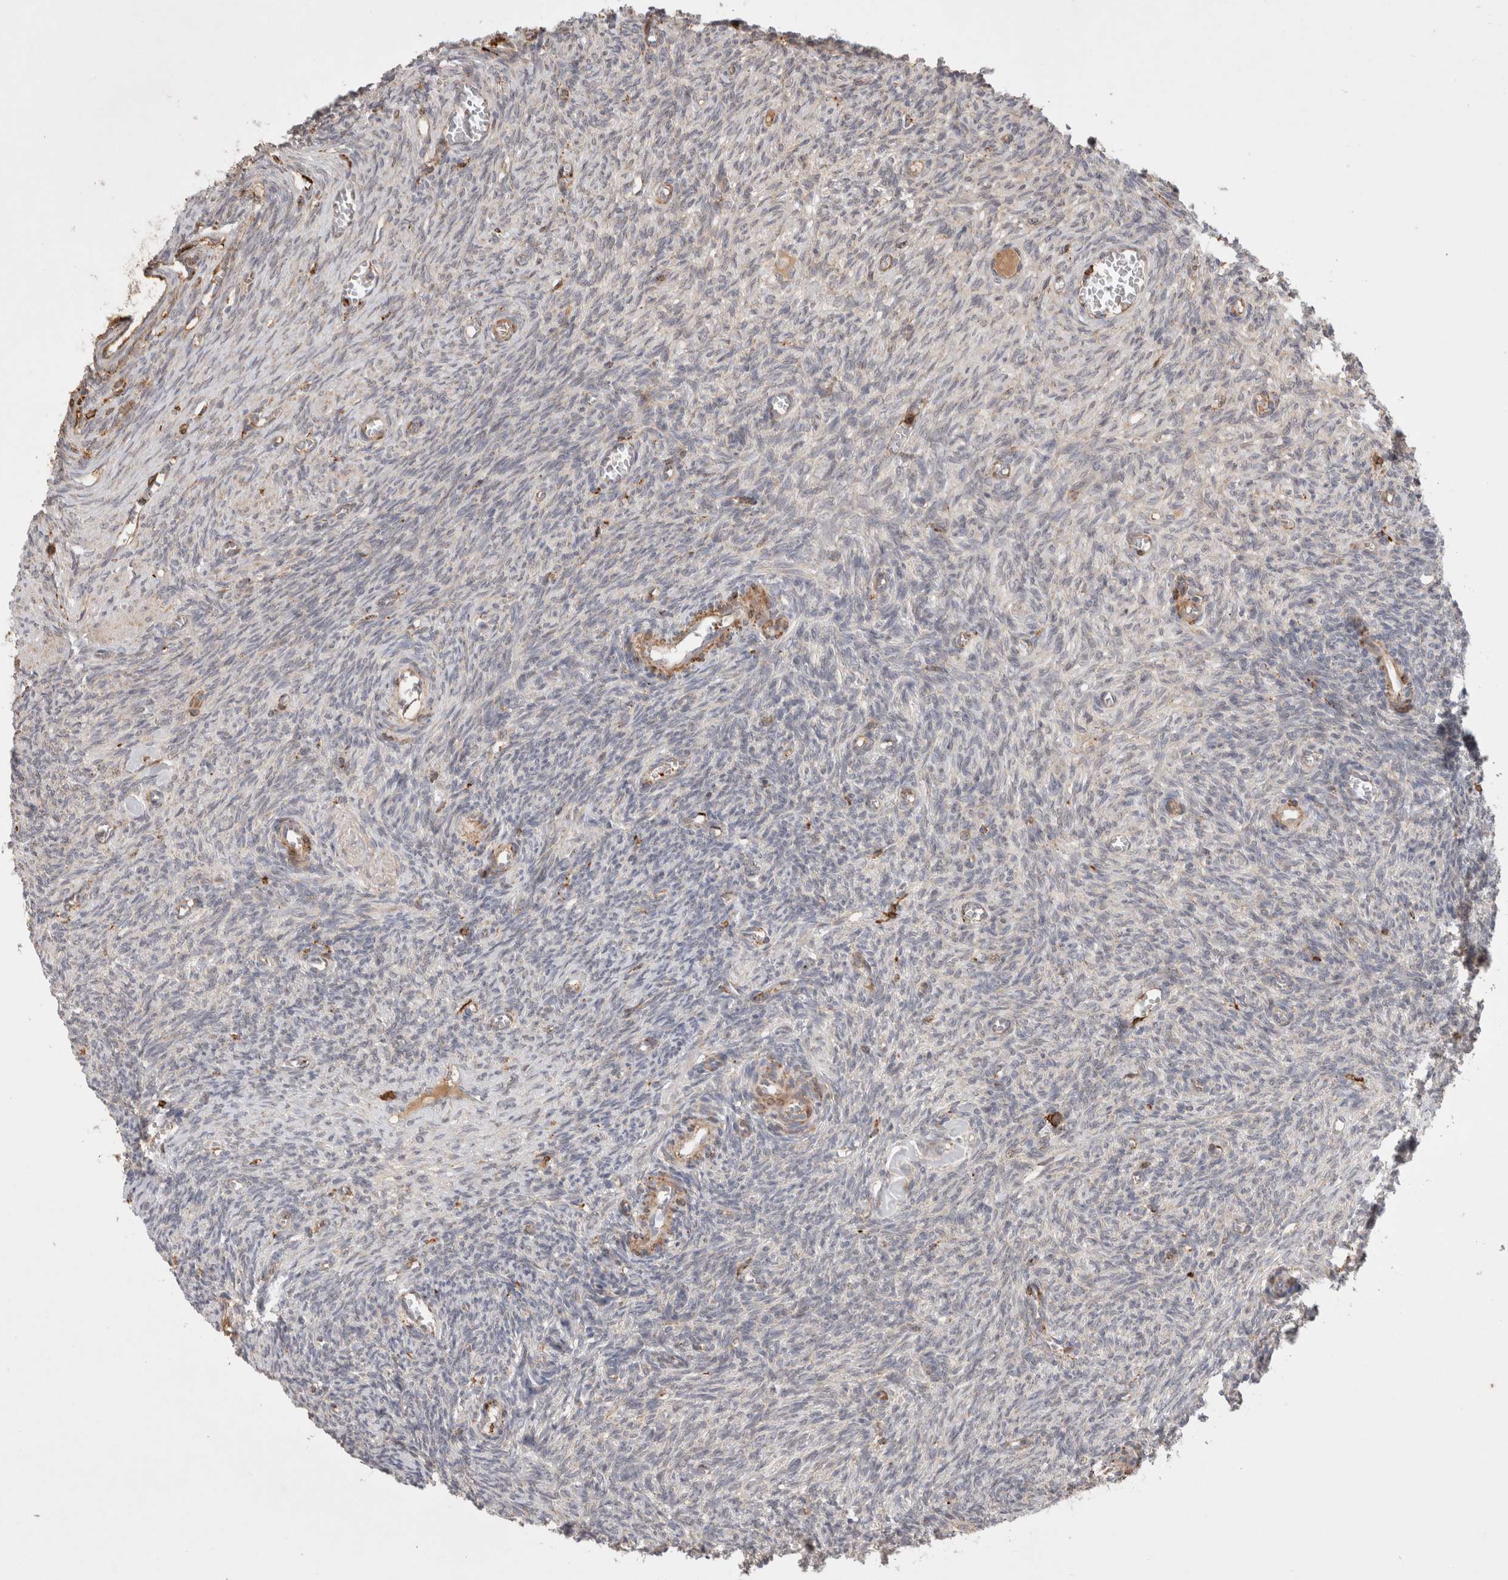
{"staining": {"intensity": "moderate", "quantity": ">75%", "location": "cytoplasmic/membranous"}, "tissue": "ovary", "cell_type": "Follicle cells", "image_type": "normal", "snomed": [{"axis": "morphology", "description": "Normal tissue, NOS"}, {"axis": "topography", "description": "Ovary"}], "caption": "An image of human ovary stained for a protein displays moderate cytoplasmic/membranous brown staining in follicle cells. (DAB (3,3'-diaminobenzidine) IHC, brown staining for protein, blue staining for nuclei).", "gene": "HROB", "patient": {"sex": "female", "age": 27}}